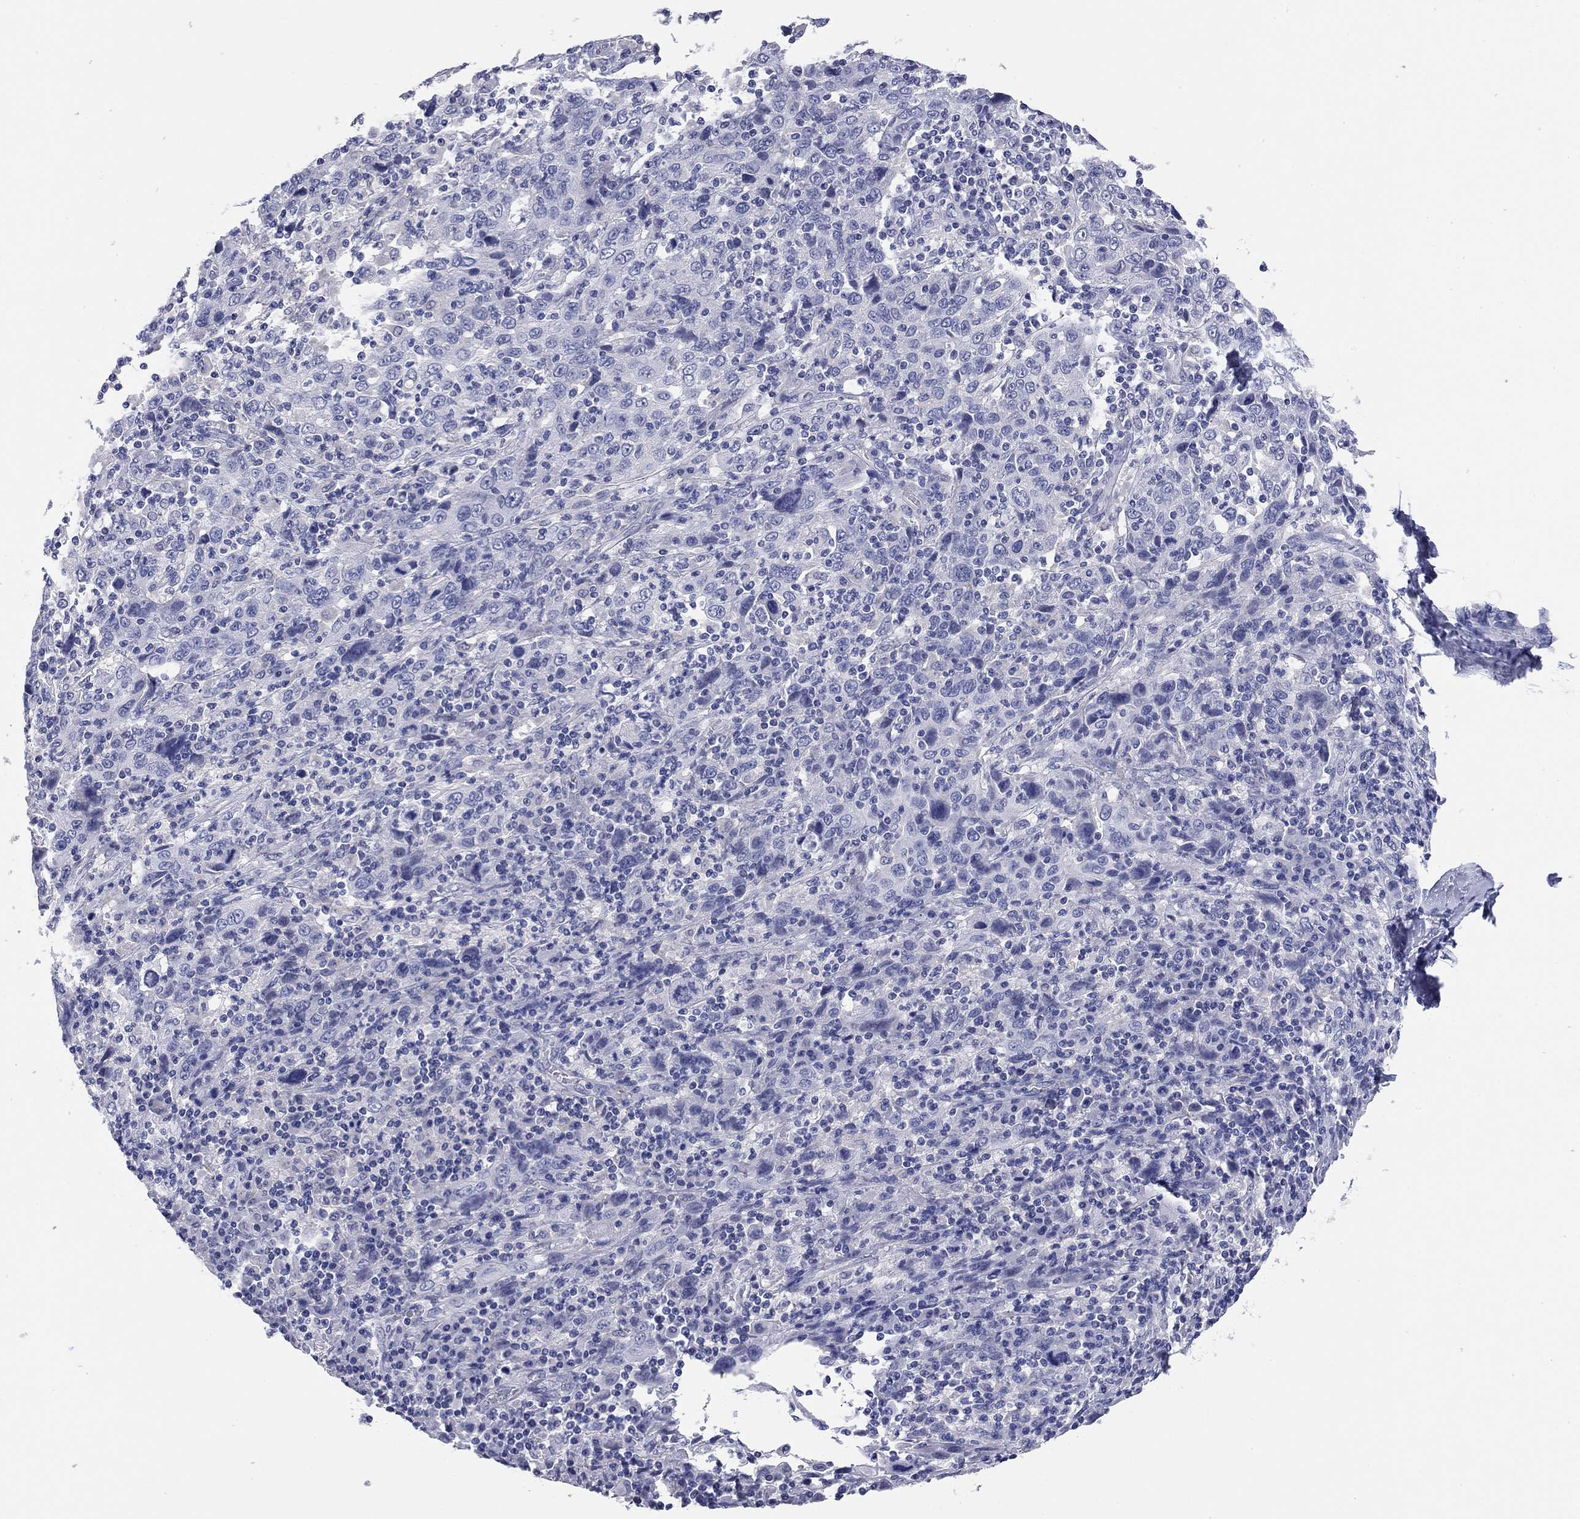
{"staining": {"intensity": "negative", "quantity": "none", "location": "none"}, "tissue": "cervical cancer", "cell_type": "Tumor cells", "image_type": "cancer", "snomed": [{"axis": "morphology", "description": "Squamous cell carcinoma, NOS"}, {"axis": "topography", "description": "Cervix"}], "caption": "Photomicrograph shows no protein positivity in tumor cells of cervical squamous cell carcinoma tissue.", "gene": "TMEM221", "patient": {"sex": "female", "age": 46}}